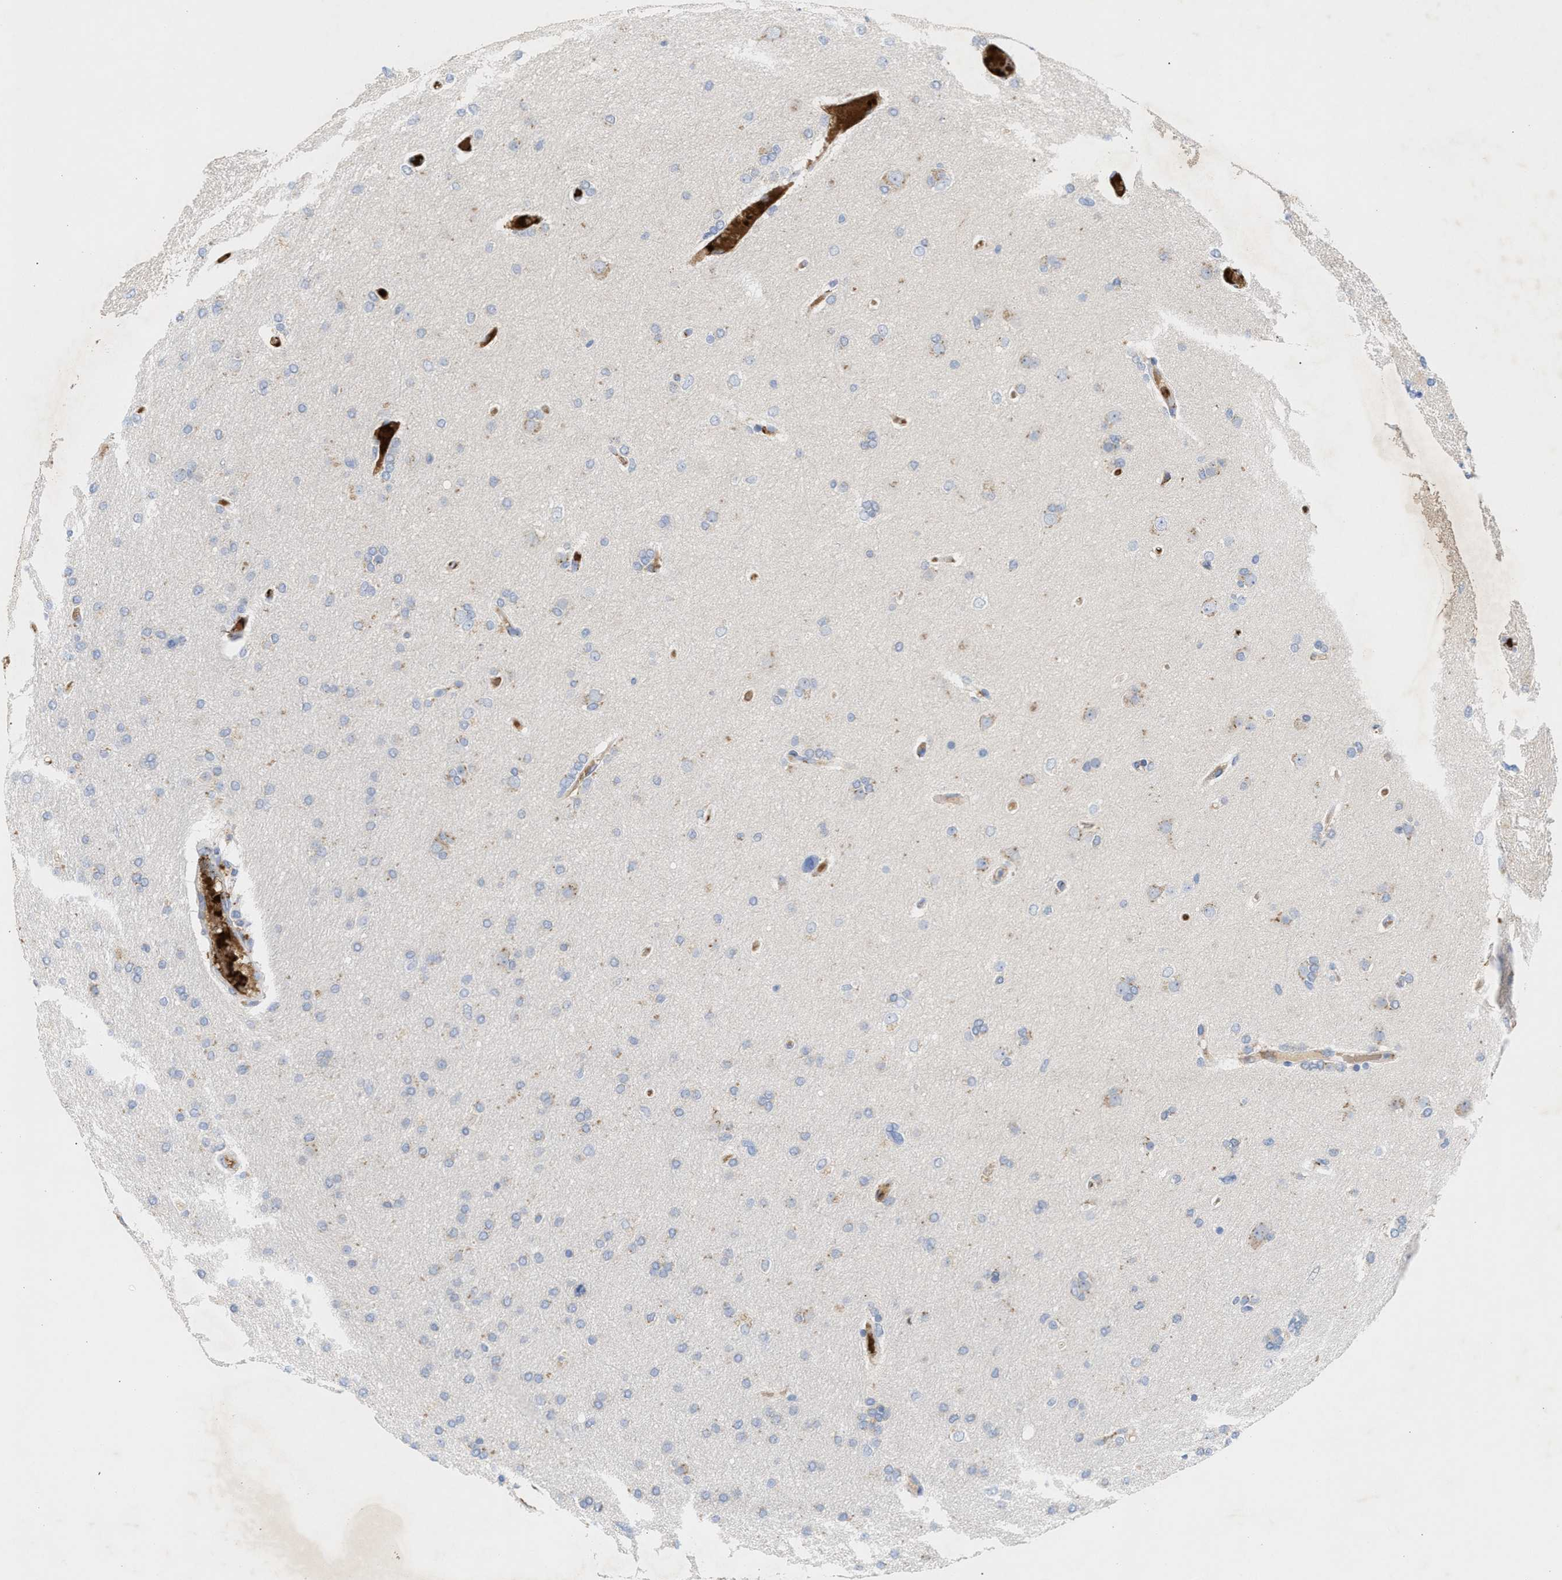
{"staining": {"intensity": "negative", "quantity": "none", "location": "none"}, "tissue": "glioma", "cell_type": "Tumor cells", "image_type": "cancer", "snomed": [{"axis": "morphology", "description": "Glioma, malignant, High grade"}, {"axis": "topography", "description": "Cerebral cortex"}], "caption": "Immunohistochemistry (IHC) of malignant high-grade glioma shows no positivity in tumor cells.", "gene": "CCL2", "patient": {"sex": "female", "age": 36}}